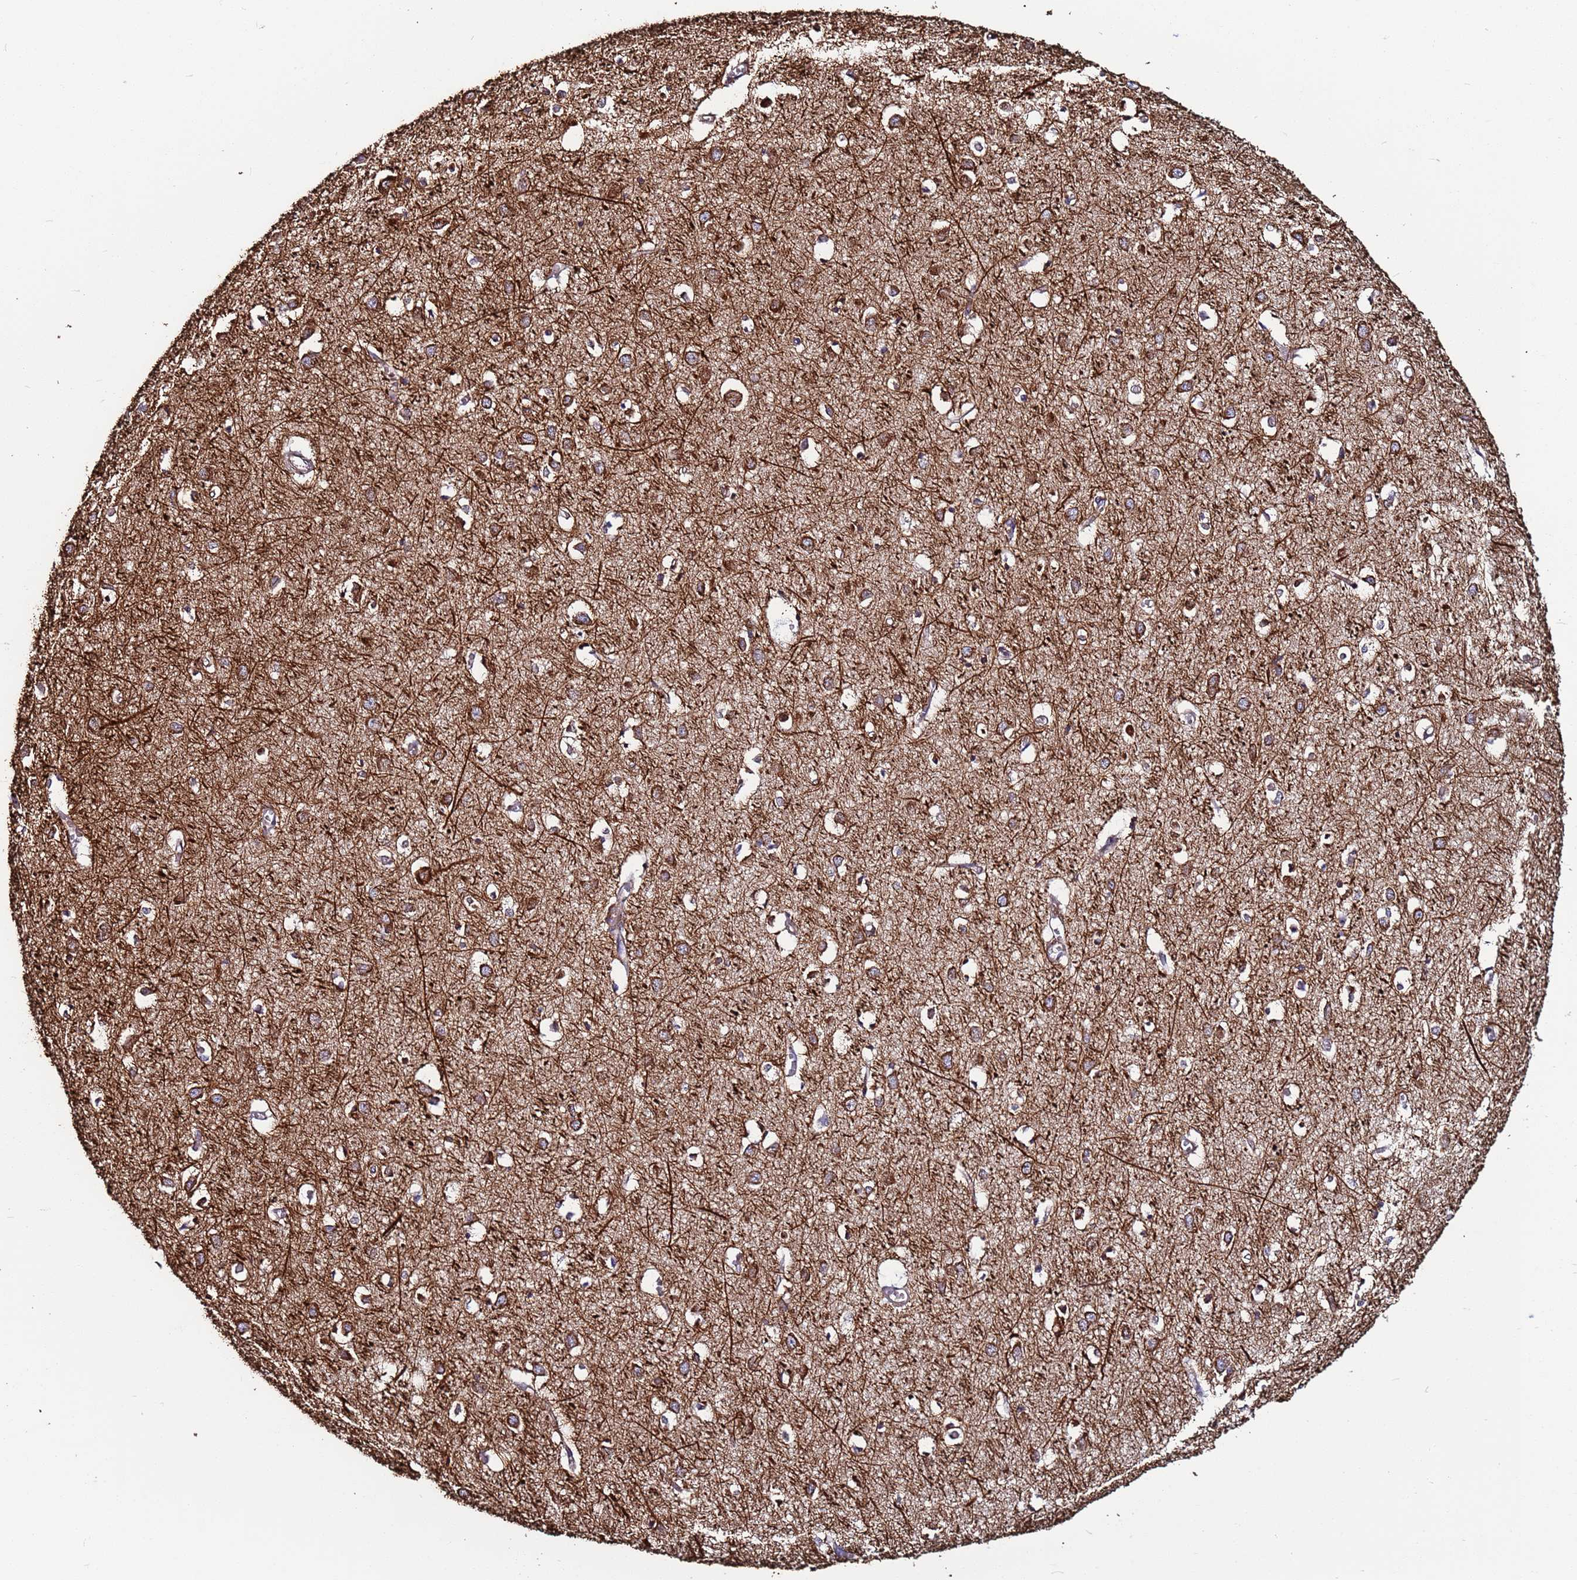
{"staining": {"intensity": "moderate", "quantity": ">75%", "location": "cytoplasmic/membranous"}, "tissue": "cerebral cortex", "cell_type": "Endothelial cells", "image_type": "normal", "snomed": [{"axis": "morphology", "description": "Normal tissue, NOS"}, {"axis": "topography", "description": "Cerebral cortex"}], "caption": "A brown stain highlights moderate cytoplasmic/membranous staining of a protein in endothelial cells of unremarkable human cerebral cortex.", "gene": "ZBTB39", "patient": {"sex": "female", "age": 64}}